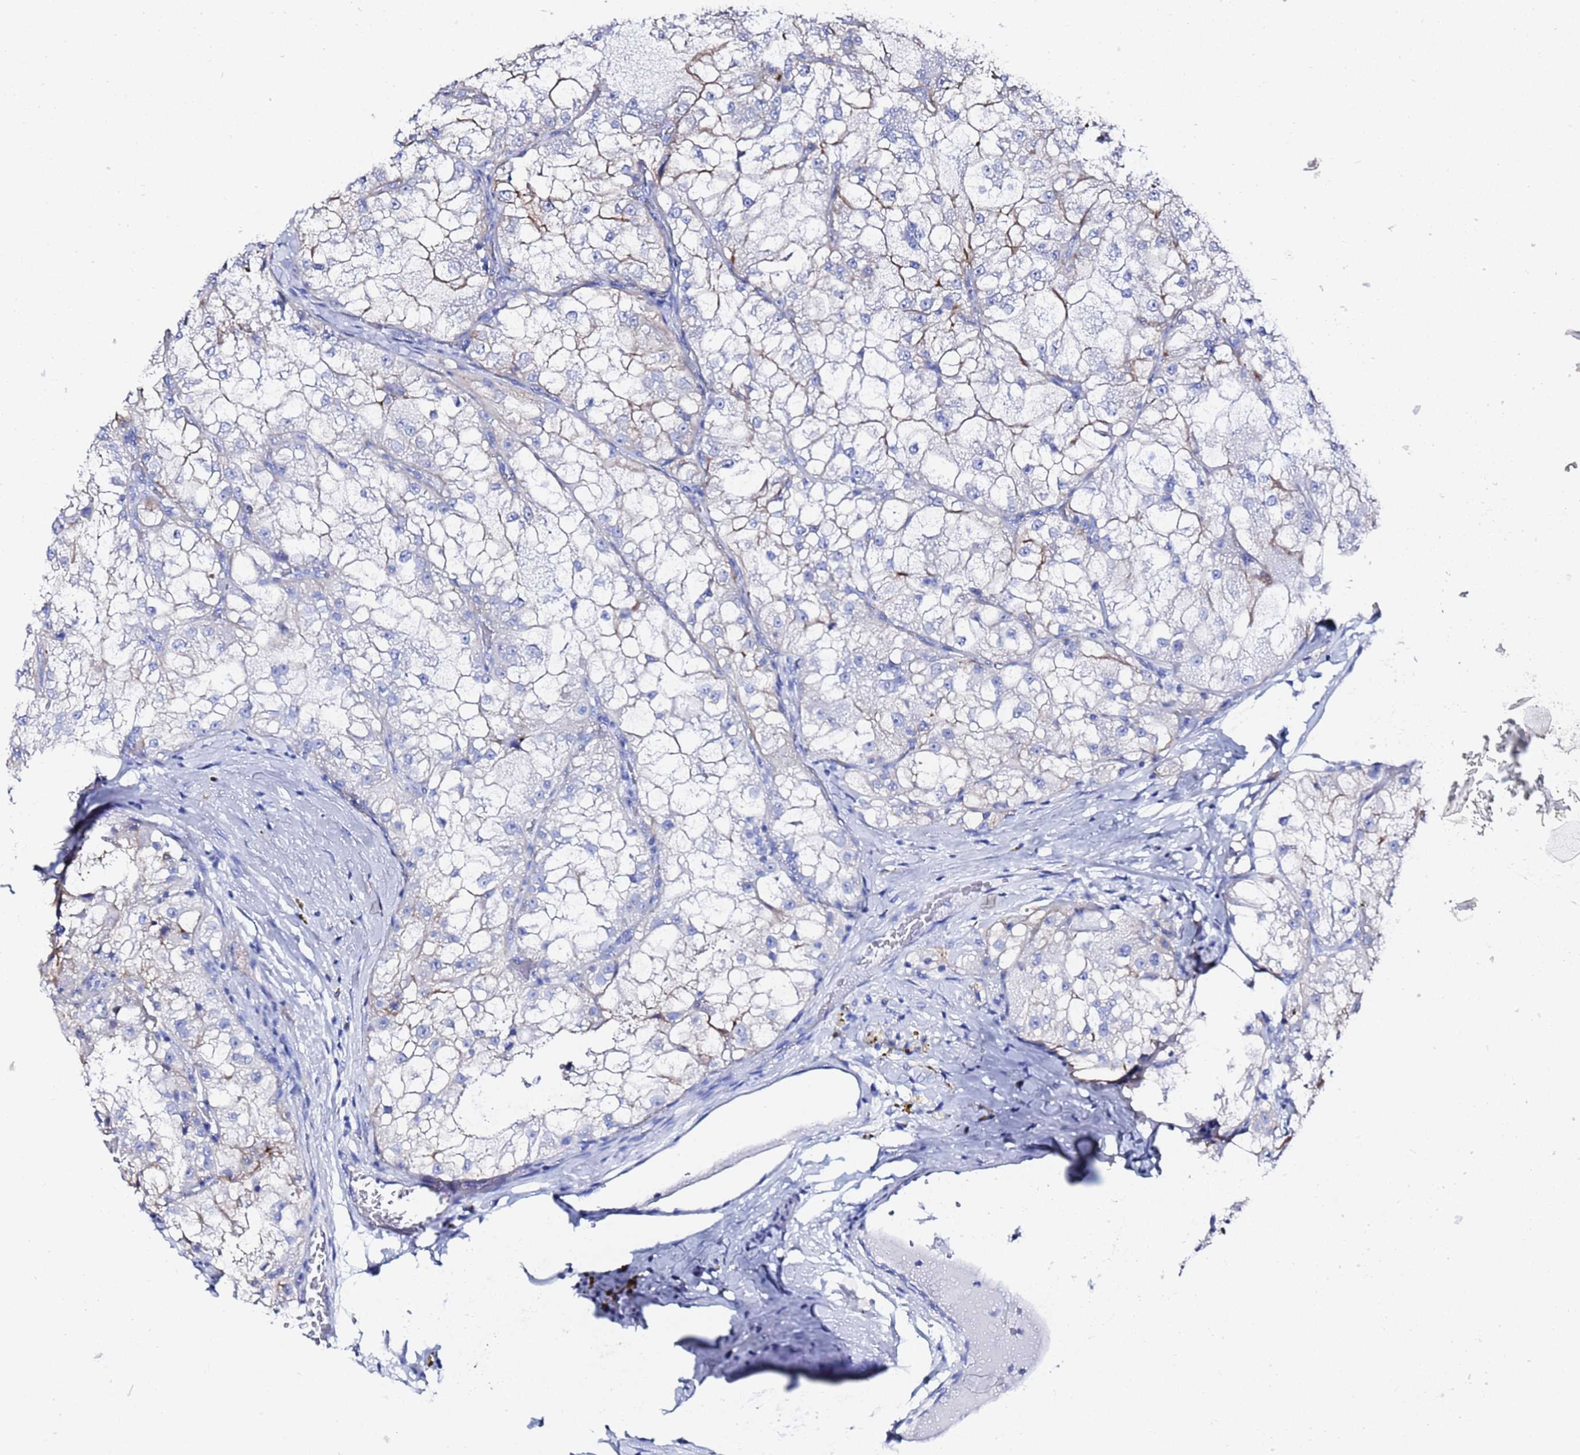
{"staining": {"intensity": "weak", "quantity": "<25%", "location": "cytoplasmic/membranous"}, "tissue": "renal cancer", "cell_type": "Tumor cells", "image_type": "cancer", "snomed": [{"axis": "morphology", "description": "Adenocarcinoma, NOS"}, {"axis": "topography", "description": "Kidney"}], "caption": "This micrograph is of renal adenocarcinoma stained with immunohistochemistry (IHC) to label a protein in brown with the nuclei are counter-stained blue. There is no expression in tumor cells.", "gene": "GGT1", "patient": {"sex": "female", "age": 72}}